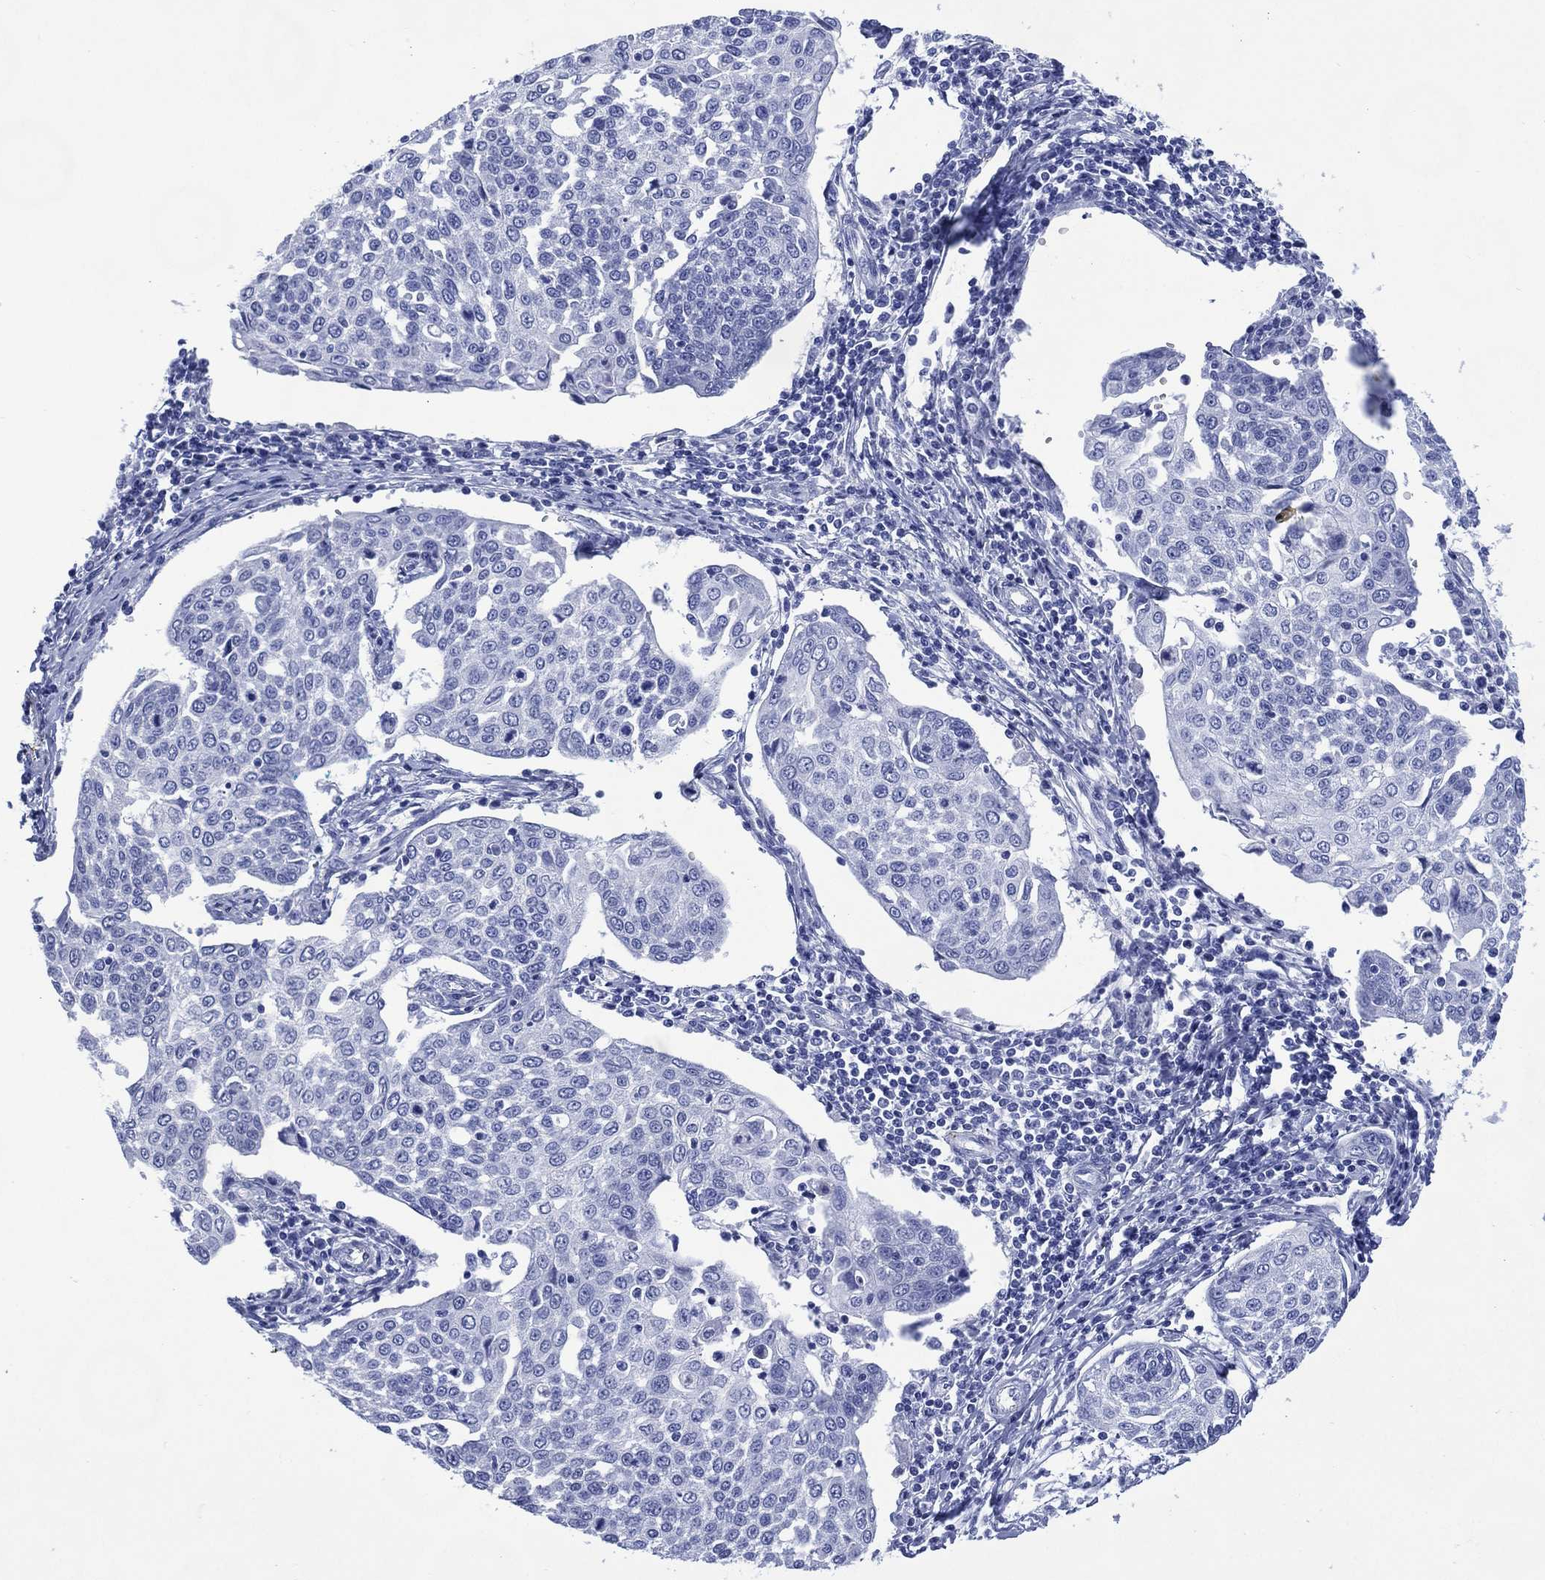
{"staining": {"intensity": "negative", "quantity": "none", "location": "none"}, "tissue": "cervical cancer", "cell_type": "Tumor cells", "image_type": "cancer", "snomed": [{"axis": "morphology", "description": "Squamous cell carcinoma, NOS"}, {"axis": "topography", "description": "Cervix"}], "caption": "Cervical cancer was stained to show a protein in brown. There is no significant staining in tumor cells.", "gene": "SHCBP1L", "patient": {"sex": "female", "age": 34}}